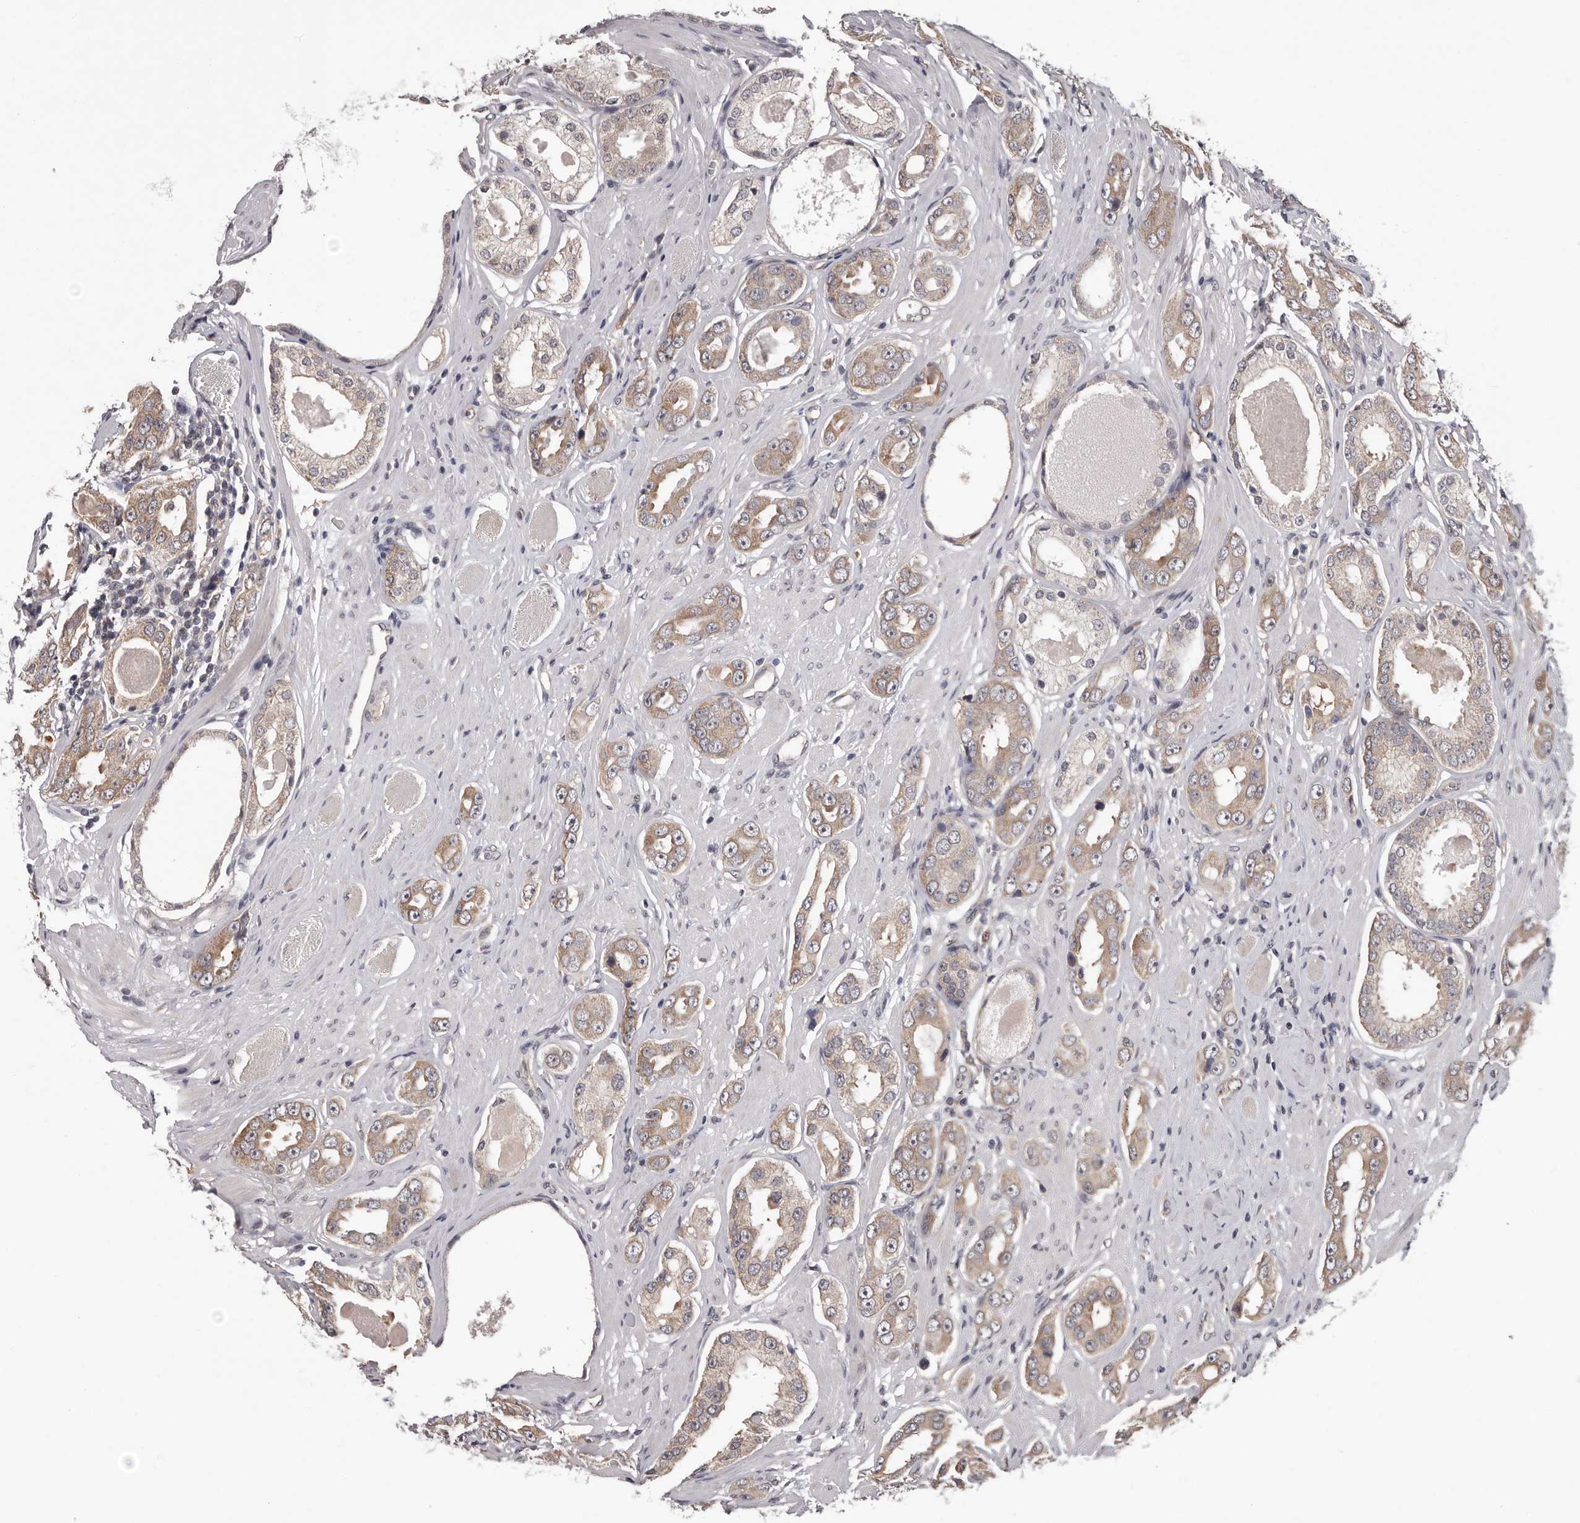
{"staining": {"intensity": "weak", "quantity": ">75%", "location": "cytoplasmic/membranous"}, "tissue": "prostate cancer", "cell_type": "Tumor cells", "image_type": "cancer", "snomed": [{"axis": "morphology", "description": "Adenocarcinoma, Medium grade"}, {"axis": "topography", "description": "Prostate"}], "caption": "Immunohistochemical staining of prostate cancer (medium-grade adenocarcinoma) reveals low levels of weak cytoplasmic/membranous protein staining in approximately >75% of tumor cells.", "gene": "MED8", "patient": {"sex": "male", "age": 53}}